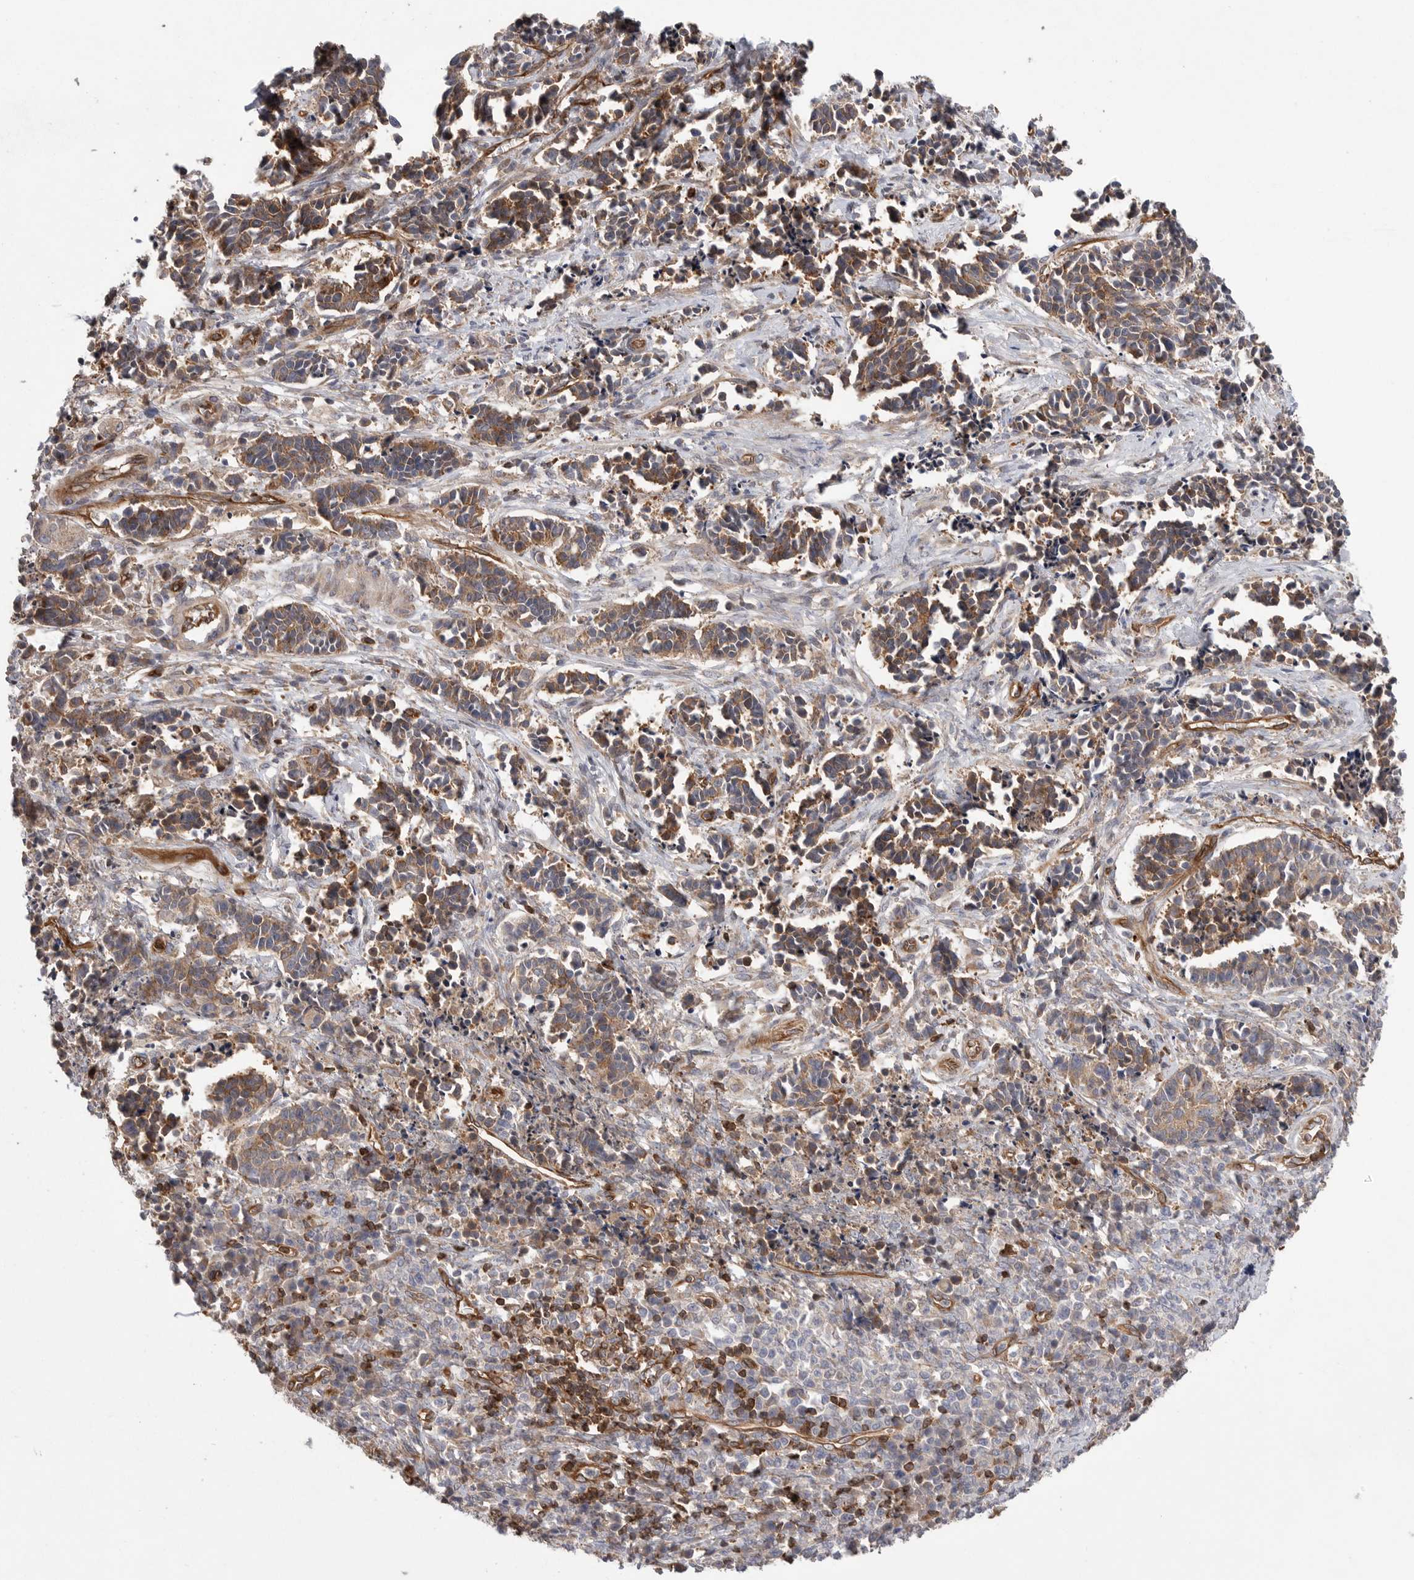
{"staining": {"intensity": "moderate", "quantity": ">75%", "location": "cytoplasmic/membranous"}, "tissue": "cervical cancer", "cell_type": "Tumor cells", "image_type": "cancer", "snomed": [{"axis": "morphology", "description": "Normal tissue, NOS"}, {"axis": "morphology", "description": "Squamous cell carcinoma, NOS"}, {"axis": "topography", "description": "Cervix"}], "caption": "Protein staining exhibits moderate cytoplasmic/membranous positivity in approximately >75% of tumor cells in cervical squamous cell carcinoma.", "gene": "PRKCH", "patient": {"sex": "female", "age": 35}}